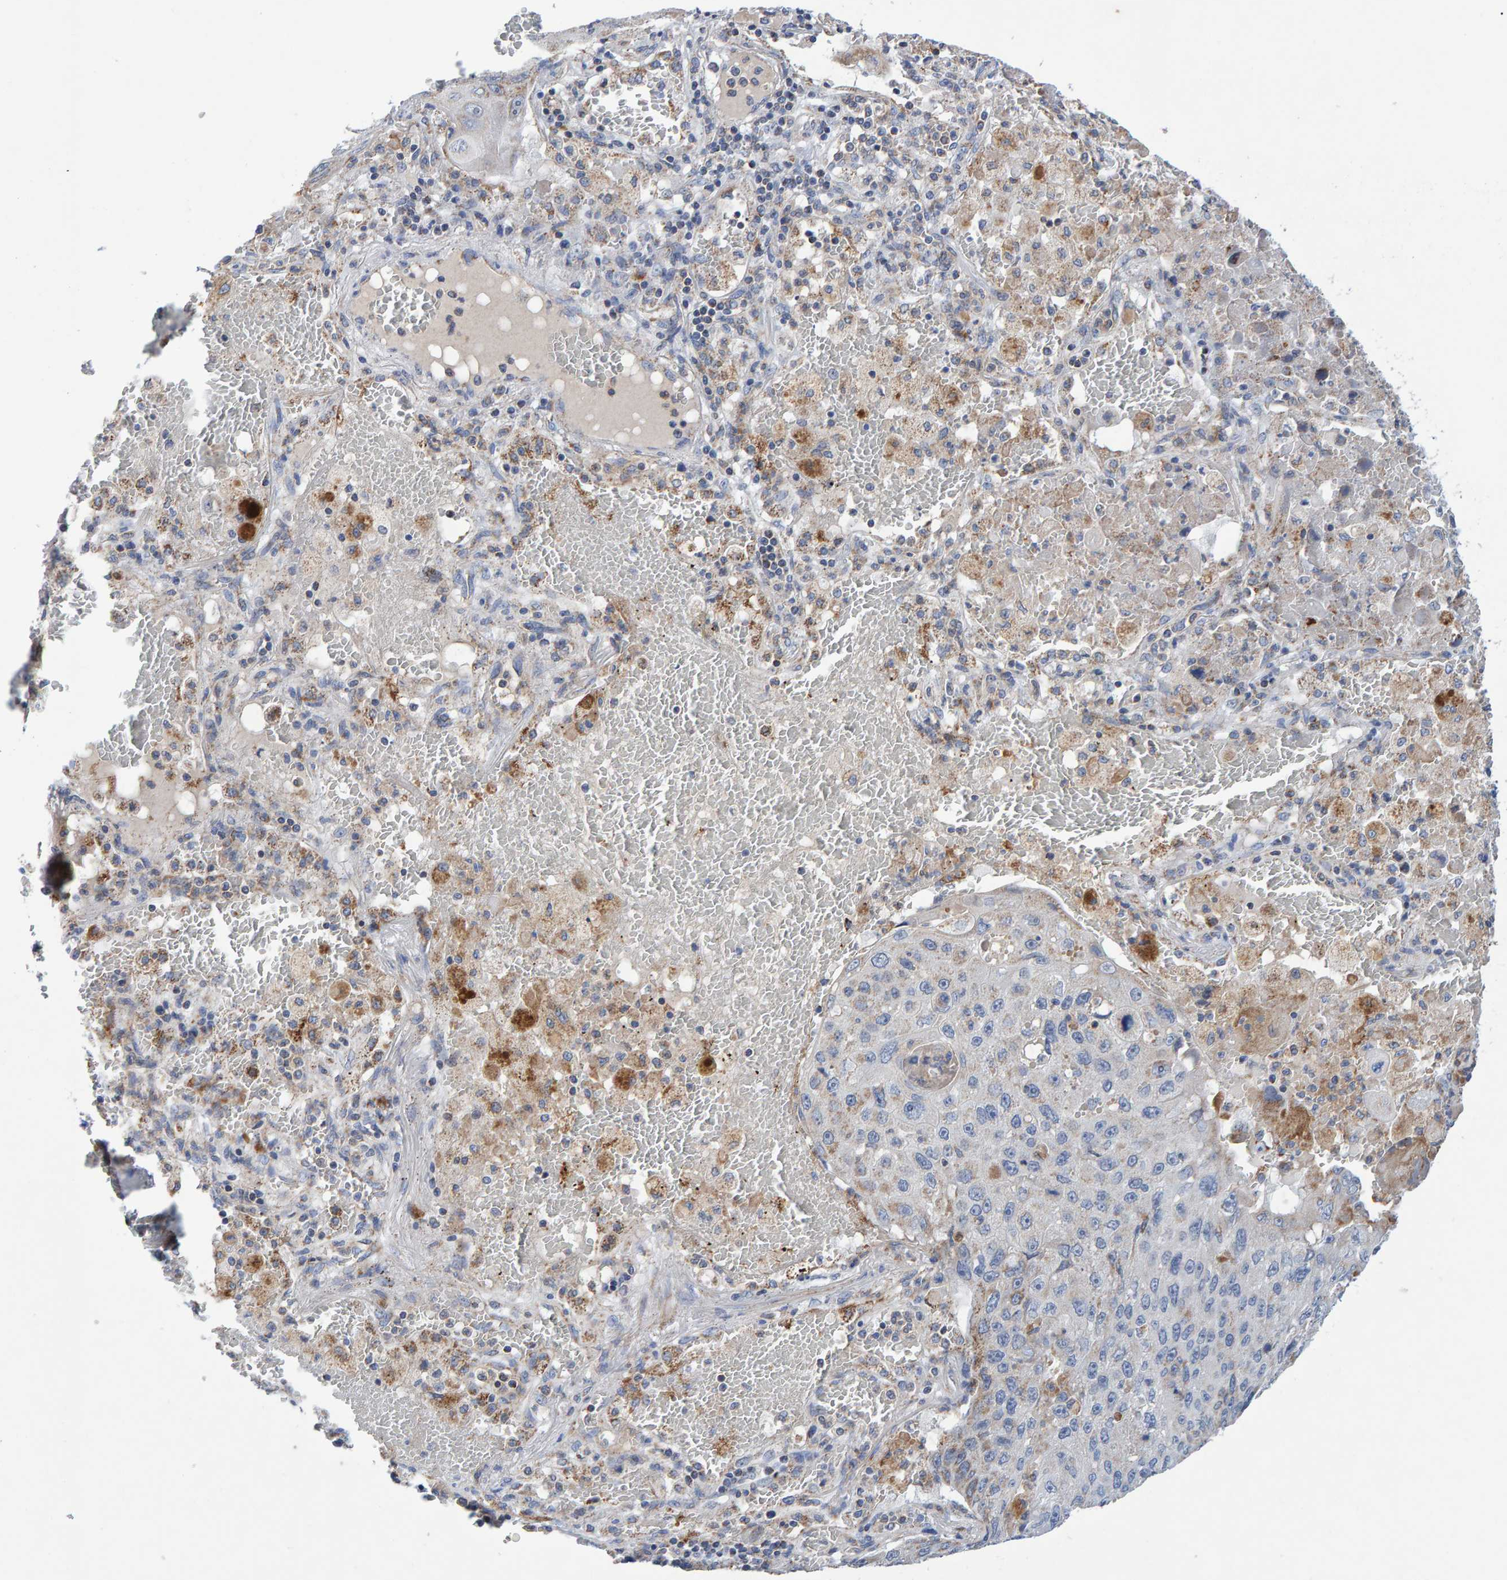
{"staining": {"intensity": "negative", "quantity": "none", "location": "none"}, "tissue": "lung cancer", "cell_type": "Tumor cells", "image_type": "cancer", "snomed": [{"axis": "morphology", "description": "Squamous cell carcinoma, NOS"}, {"axis": "topography", "description": "Lung"}], "caption": "There is no significant positivity in tumor cells of lung cancer (squamous cell carcinoma). (DAB immunohistochemistry (IHC) visualized using brightfield microscopy, high magnification).", "gene": "EFR3A", "patient": {"sex": "male", "age": 61}}